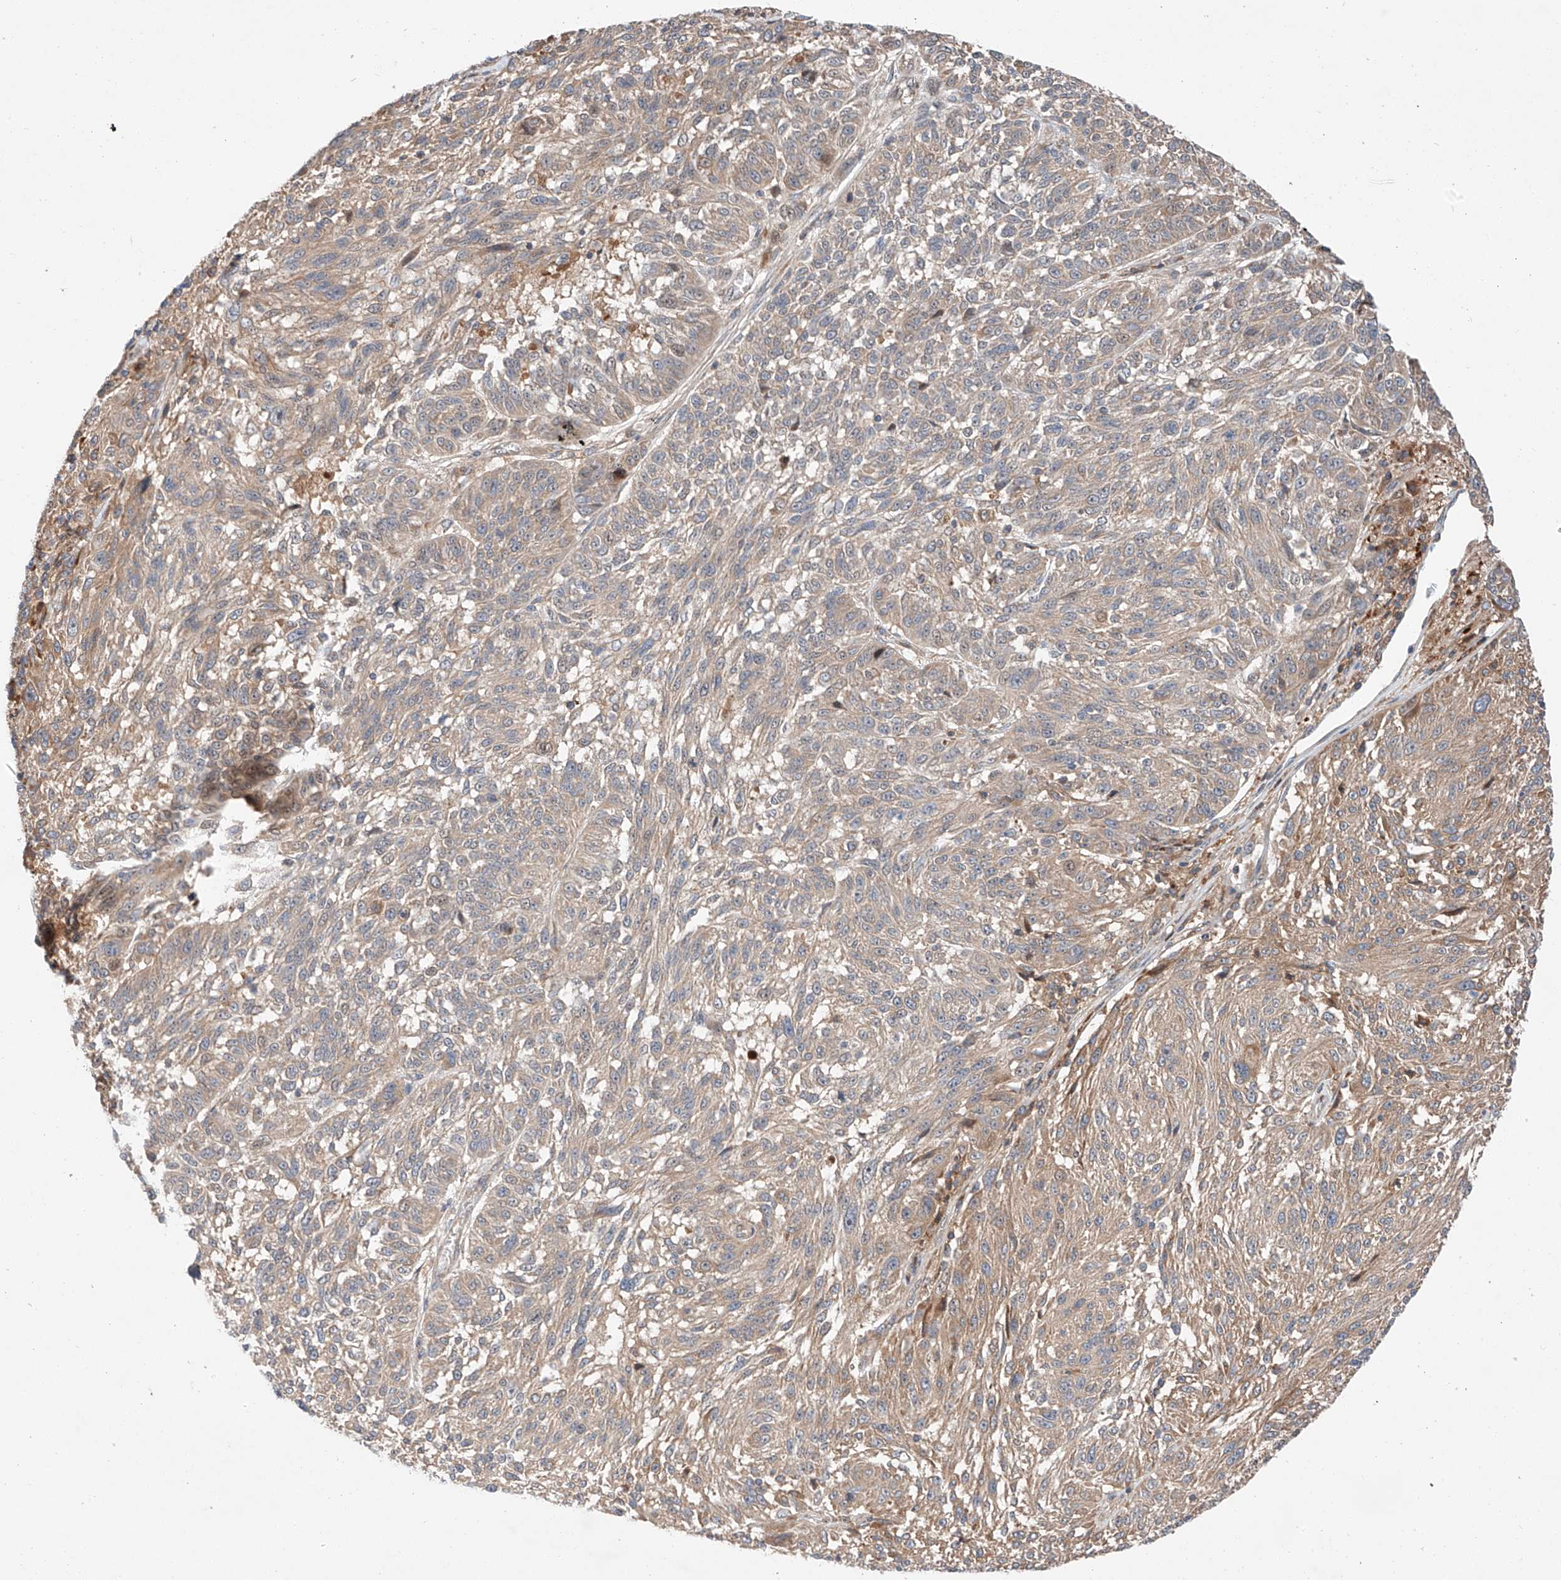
{"staining": {"intensity": "weak", "quantity": ">75%", "location": "cytoplasmic/membranous"}, "tissue": "melanoma", "cell_type": "Tumor cells", "image_type": "cancer", "snomed": [{"axis": "morphology", "description": "Malignant melanoma, NOS"}, {"axis": "topography", "description": "Skin"}], "caption": "Weak cytoplasmic/membranous staining for a protein is seen in about >75% of tumor cells of melanoma using immunohistochemistry (IHC).", "gene": "RUSC1", "patient": {"sex": "male", "age": 53}}